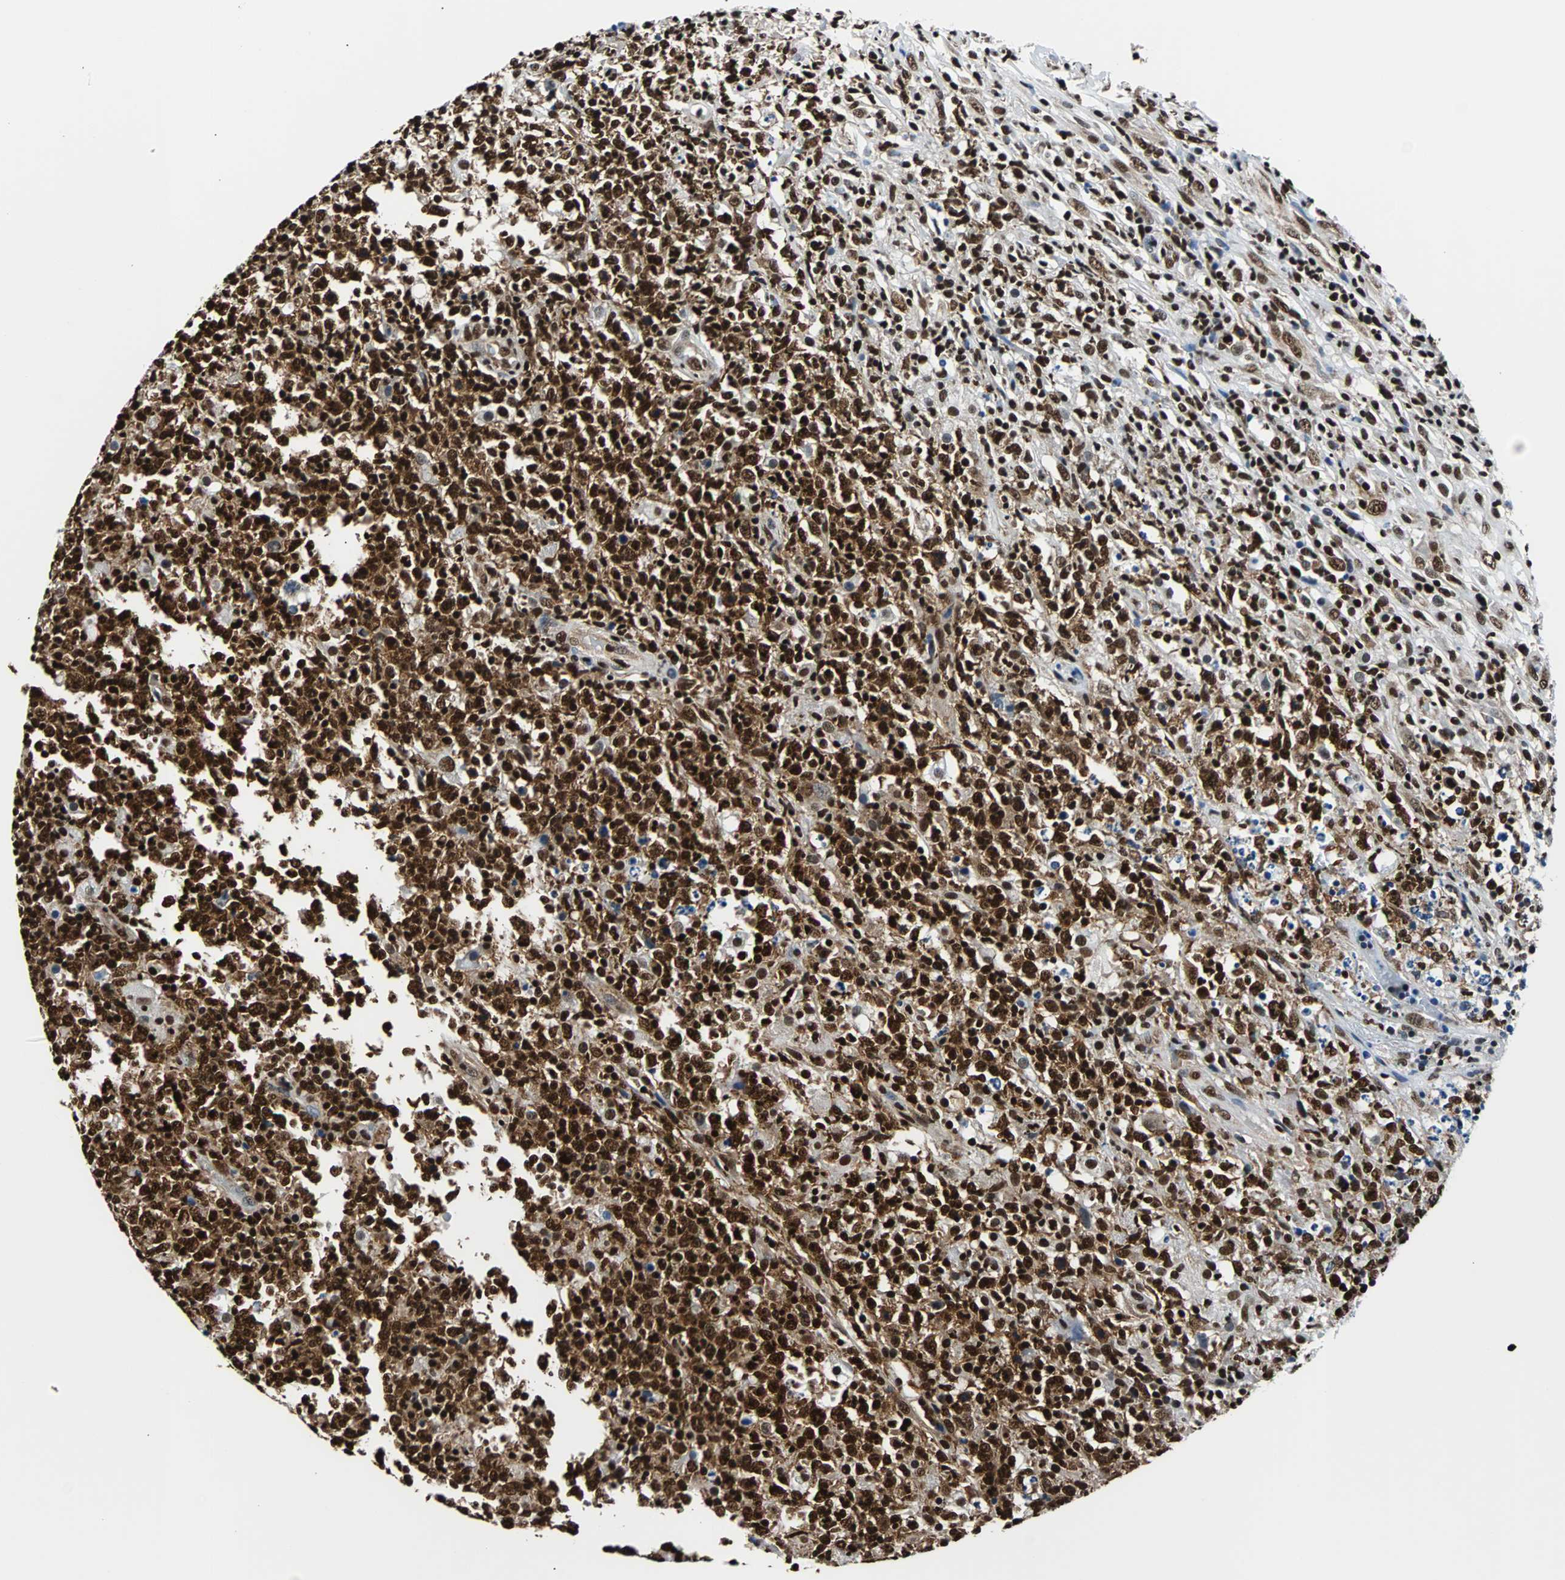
{"staining": {"intensity": "strong", "quantity": ">75%", "location": "cytoplasmic/membranous,nuclear"}, "tissue": "lymphoma", "cell_type": "Tumor cells", "image_type": "cancer", "snomed": [{"axis": "morphology", "description": "Malignant lymphoma, non-Hodgkin's type, High grade"}, {"axis": "topography", "description": "Lymph node"}], "caption": "About >75% of tumor cells in human high-grade malignant lymphoma, non-Hodgkin's type reveal strong cytoplasmic/membranous and nuclear protein expression as visualized by brown immunohistochemical staining.", "gene": "FUBP1", "patient": {"sex": "female", "age": 84}}